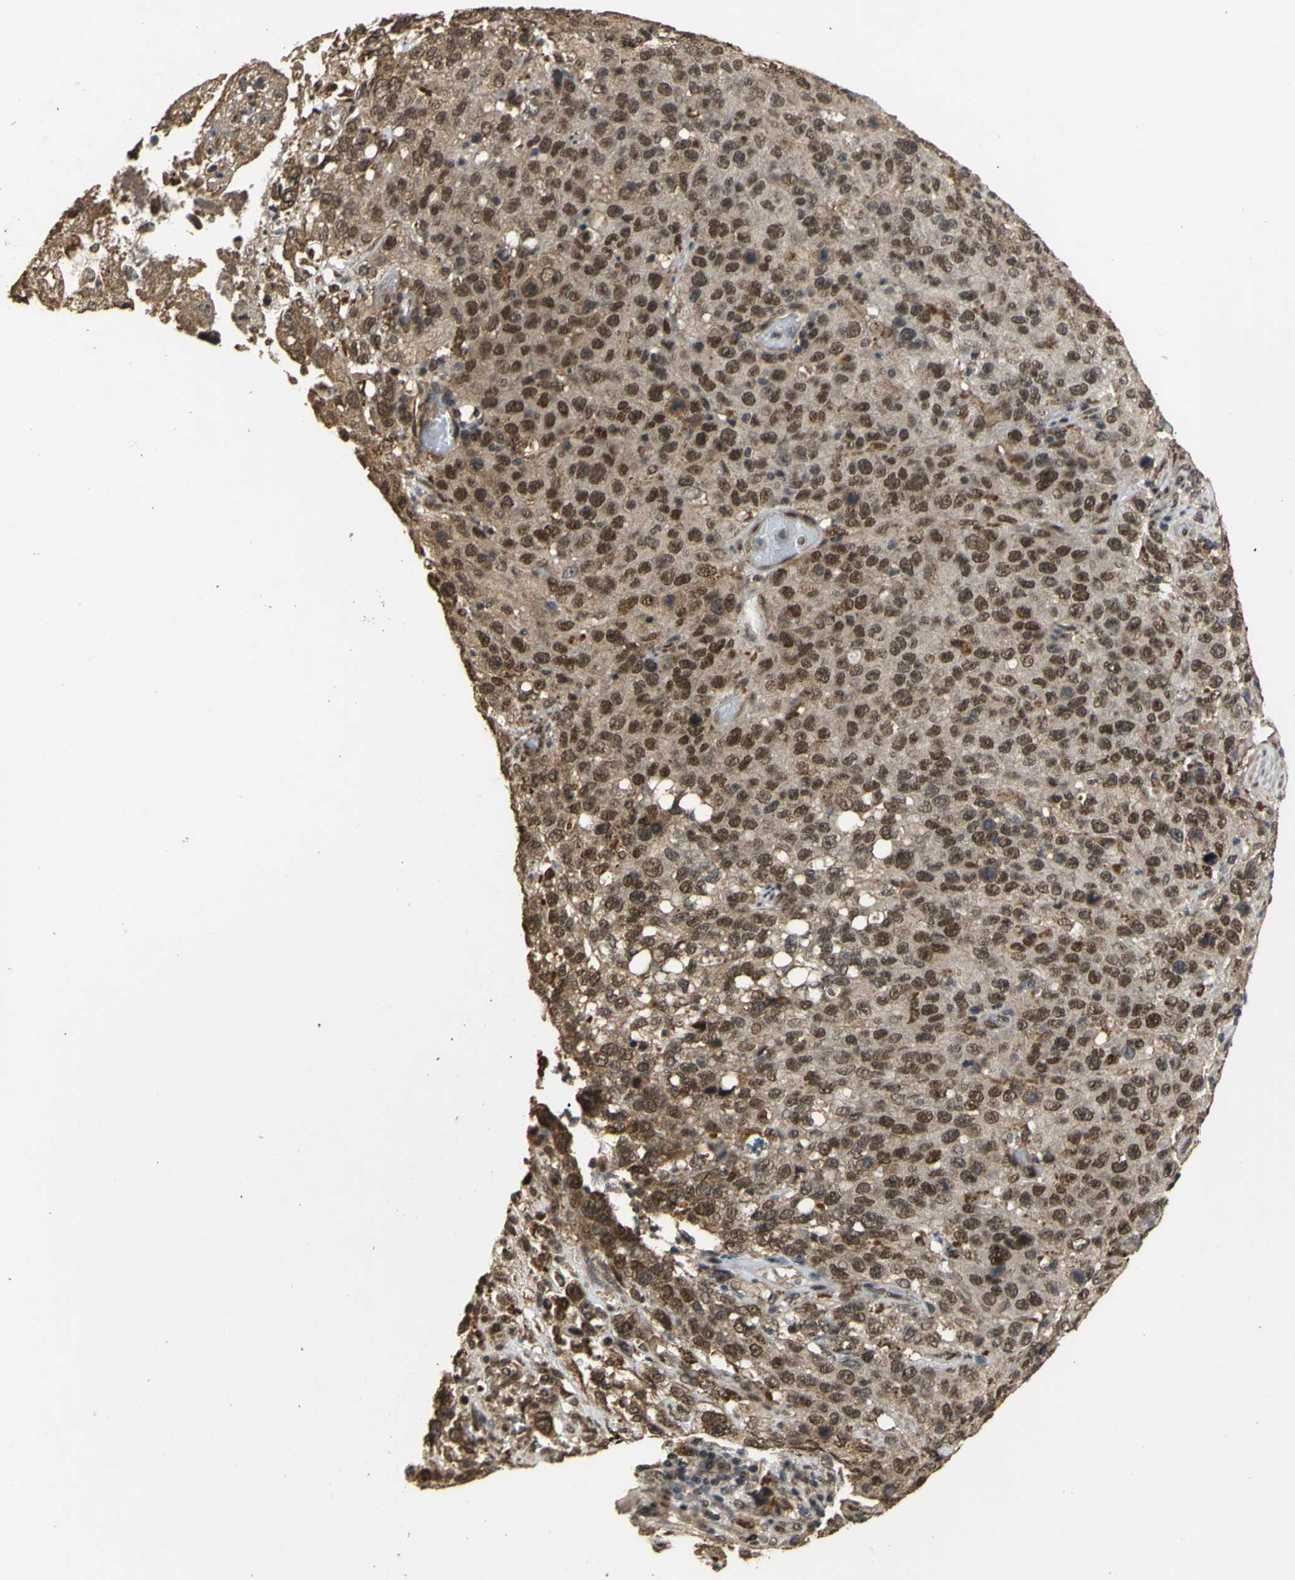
{"staining": {"intensity": "moderate", "quantity": ">75%", "location": "cytoplasmic/membranous,nuclear"}, "tissue": "stomach cancer", "cell_type": "Tumor cells", "image_type": "cancer", "snomed": [{"axis": "morphology", "description": "Normal tissue, NOS"}, {"axis": "morphology", "description": "Adenocarcinoma, NOS"}, {"axis": "topography", "description": "Stomach"}], "caption": "A medium amount of moderate cytoplasmic/membranous and nuclear positivity is identified in approximately >75% of tumor cells in stomach cancer (adenocarcinoma) tissue.", "gene": "GTF2E2", "patient": {"sex": "male", "age": 48}}